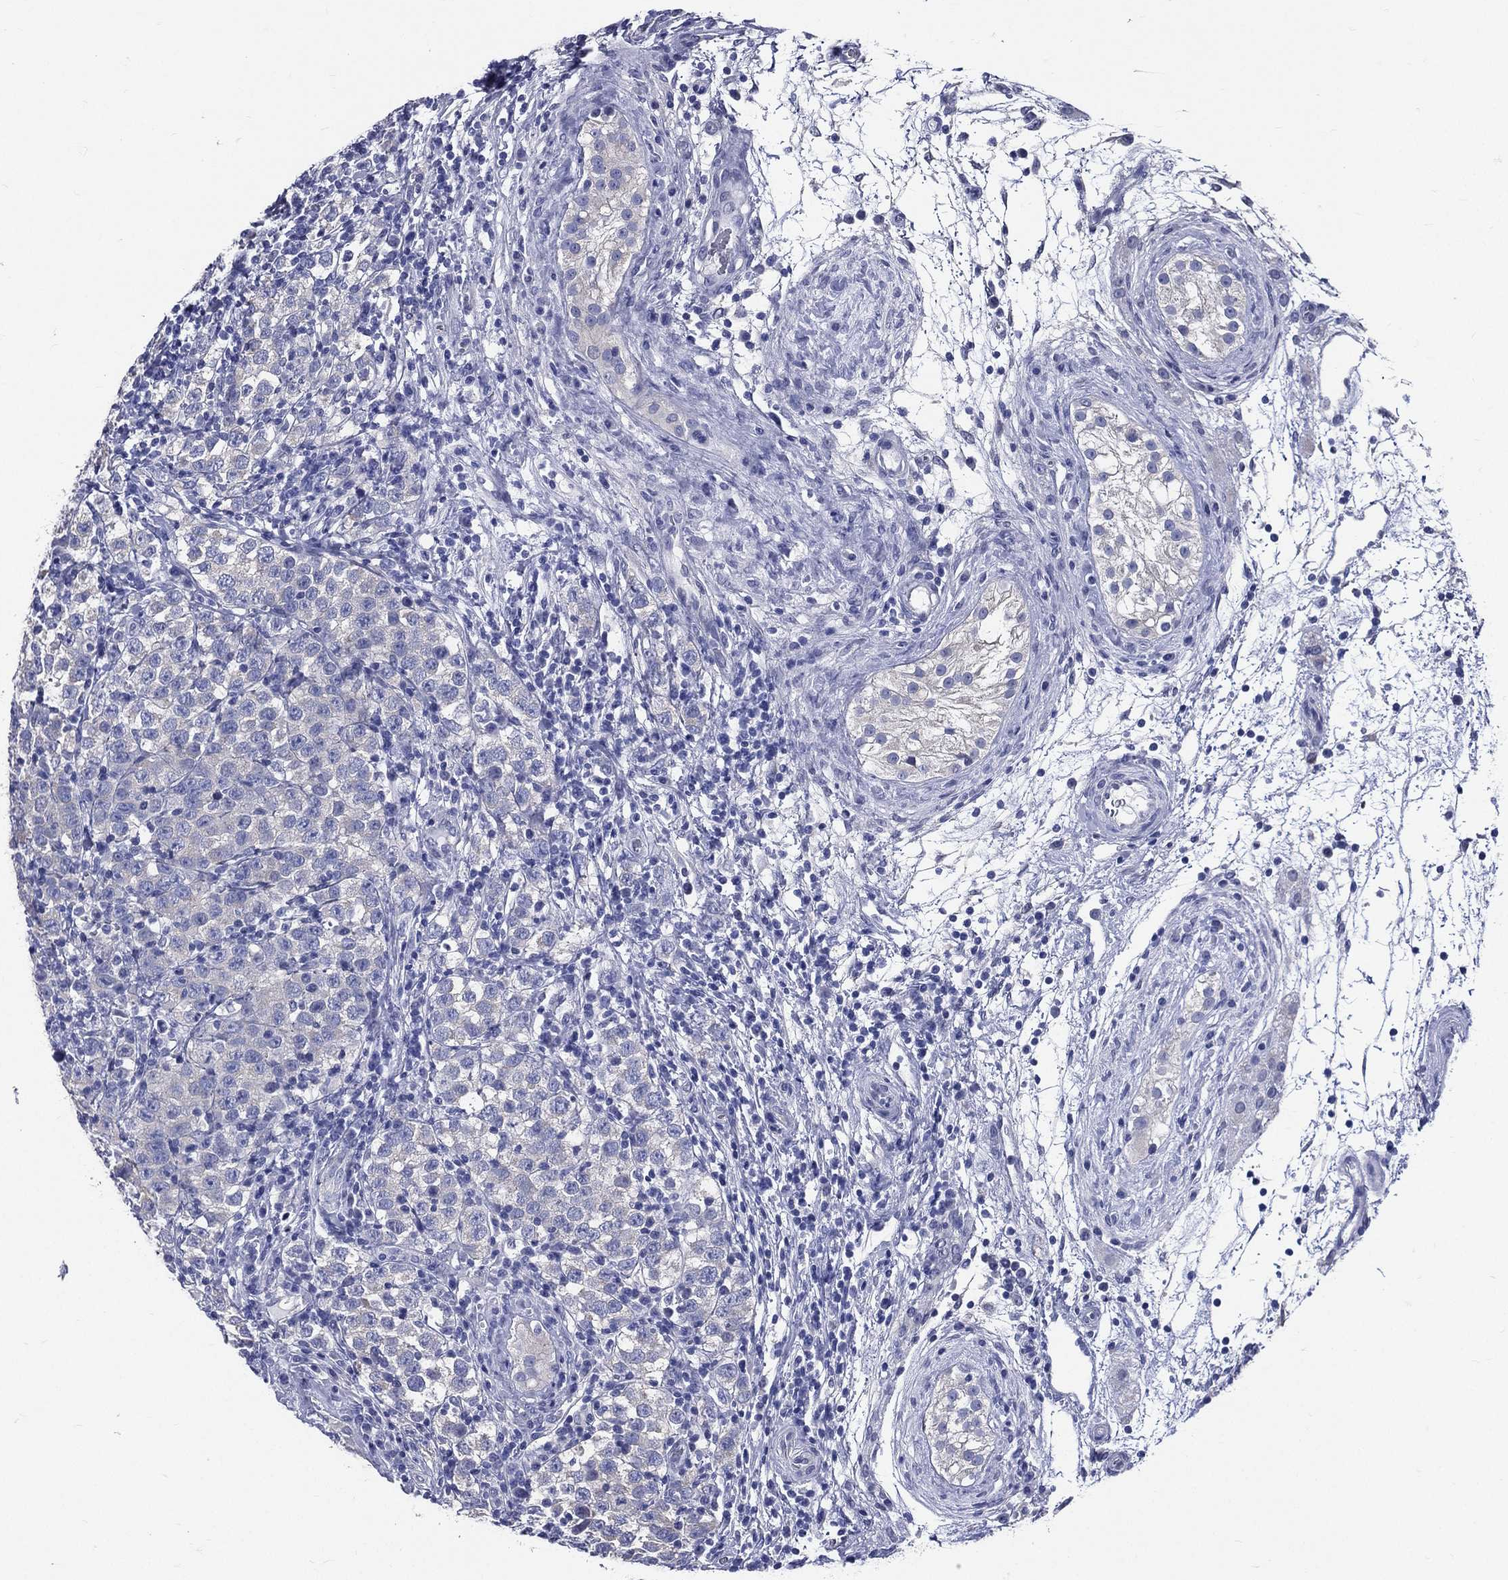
{"staining": {"intensity": "negative", "quantity": "none", "location": "none"}, "tissue": "testis cancer", "cell_type": "Tumor cells", "image_type": "cancer", "snomed": [{"axis": "morphology", "description": "Seminoma, NOS"}, {"axis": "topography", "description": "Testis"}], "caption": "Immunohistochemistry photomicrograph of testis cancer (seminoma) stained for a protein (brown), which exhibits no expression in tumor cells.", "gene": "DPYS", "patient": {"sex": "male", "age": 34}}